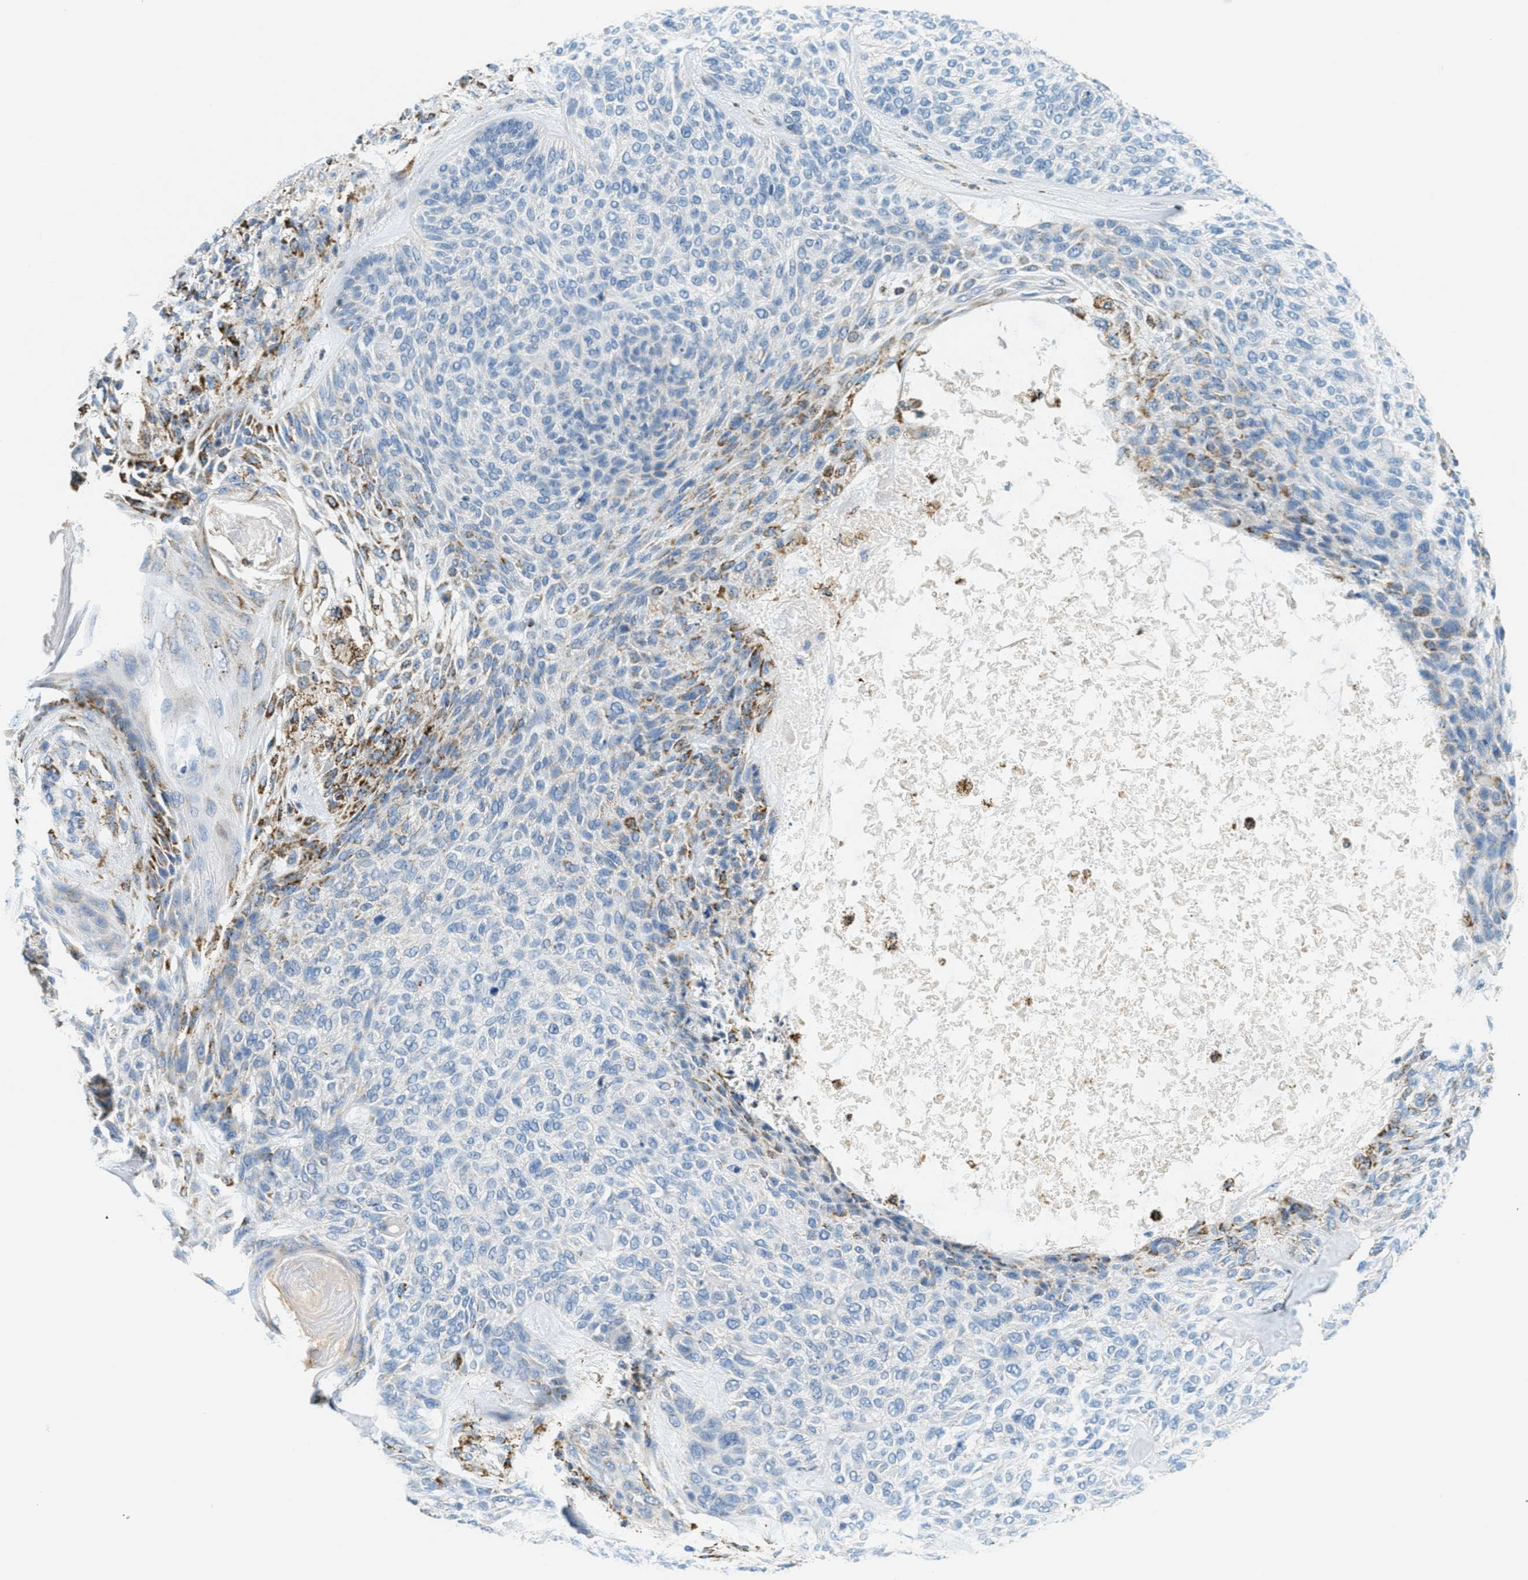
{"staining": {"intensity": "moderate", "quantity": "<25%", "location": "cytoplasmic/membranous"}, "tissue": "skin cancer", "cell_type": "Tumor cells", "image_type": "cancer", "snomed": [{"axis": "morphology", "description": "Basal cell carcinoma"}, {"axis": "topography", "description": "Skin"}], "caption": "Skin basal cell carcinoma was stained to show a protein in brown. There is low levels of moderate cytoplasmic/membranous positivity in approximately <25% of tumor cells.", "gene": "HLCS", "patient": {"sex": "male", "age": 55}}